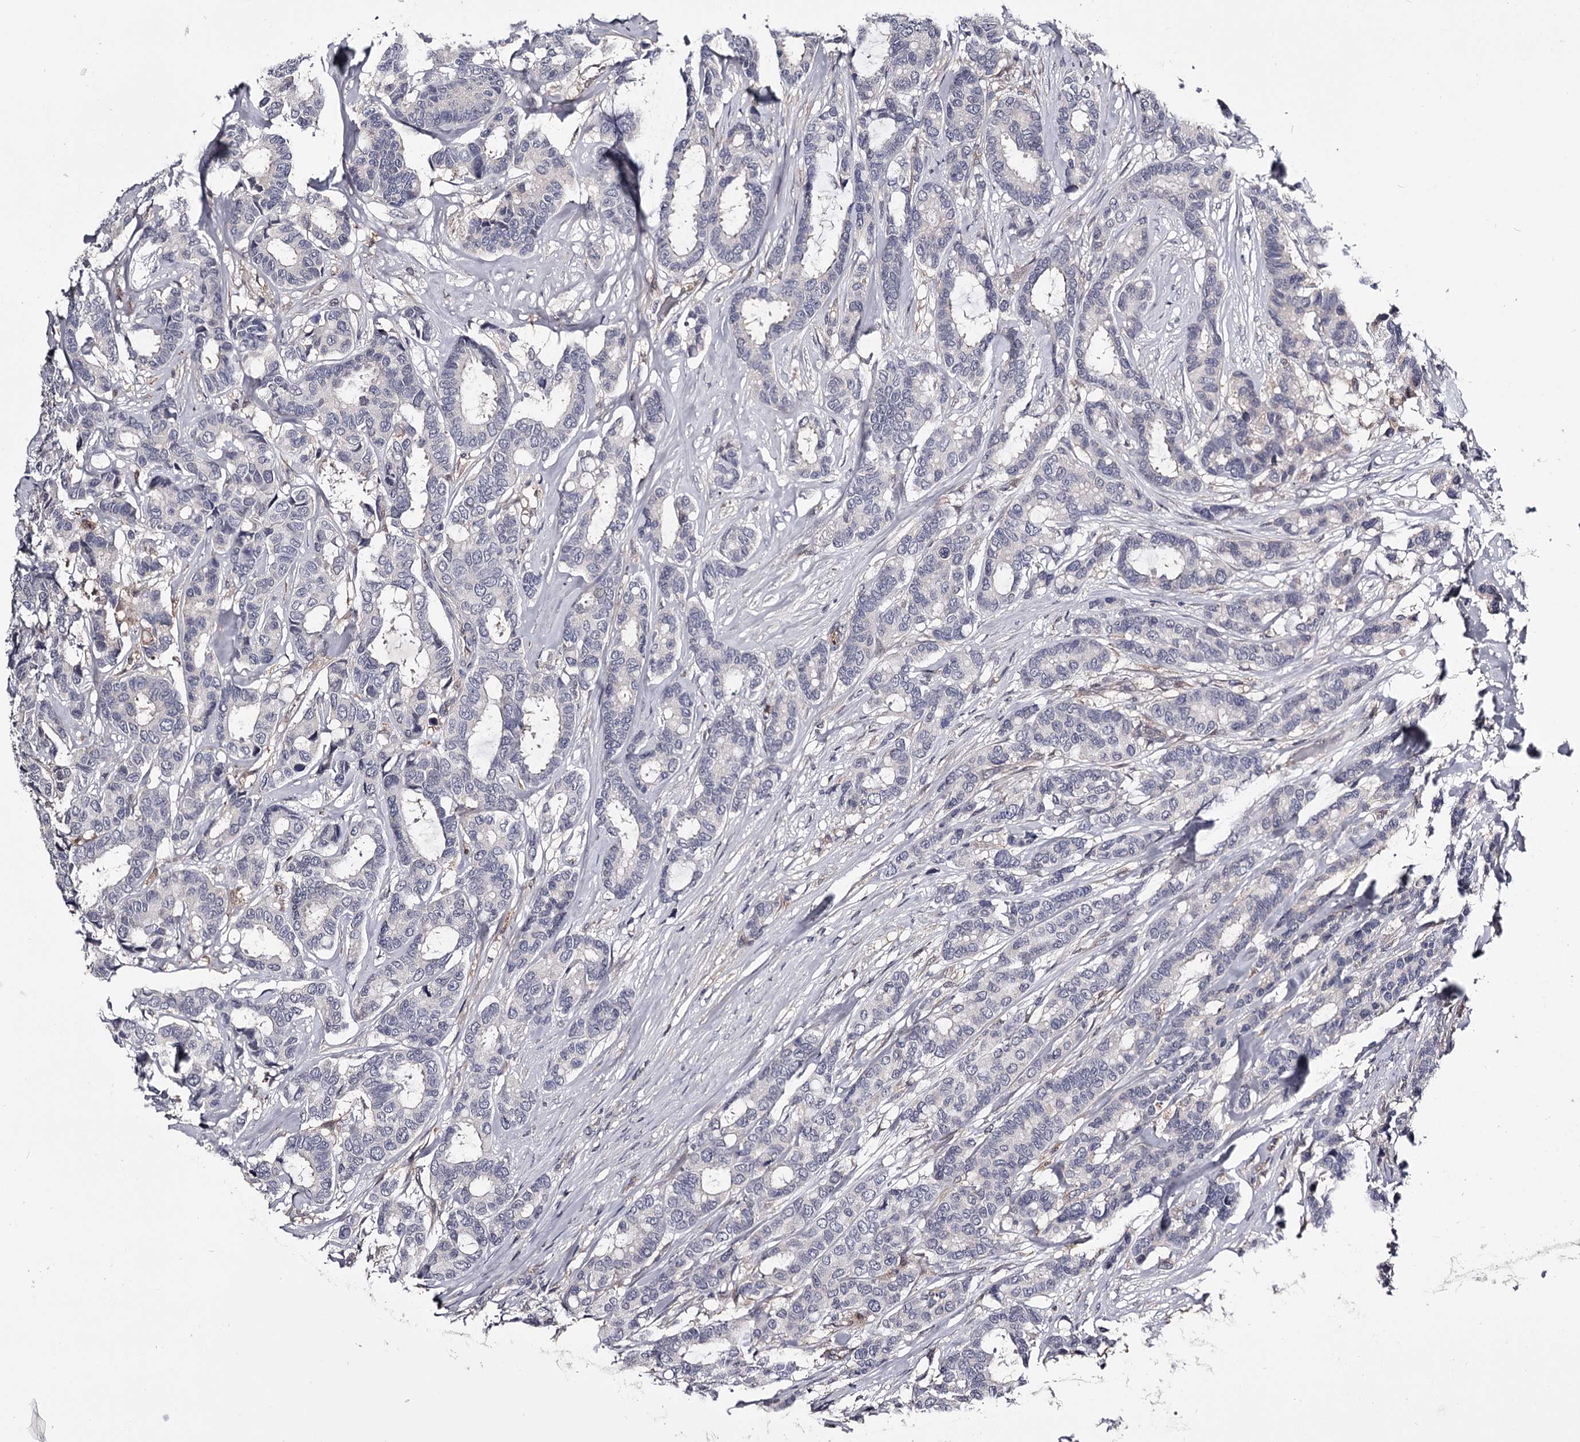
{"staining": {"intensity": "negative", "quantity": "none", "location": "none"}, "tissue": "breast cancer", "cell_type": "Tumor cells", "image_type": "cancer", "snomed": [{"axis": "morphology", "description": "Duct carcinoma"}, {"axis": "topography", "description": "Breast"}], "caption": "DAB (3,3'-diaminobenzidine) immunohistochemical staining of breast invasive ductal carcinoma reveals no significant staining in tumor cells.", "gene": "GSTO1", "patient": {"sex": "female", "age": 87}}